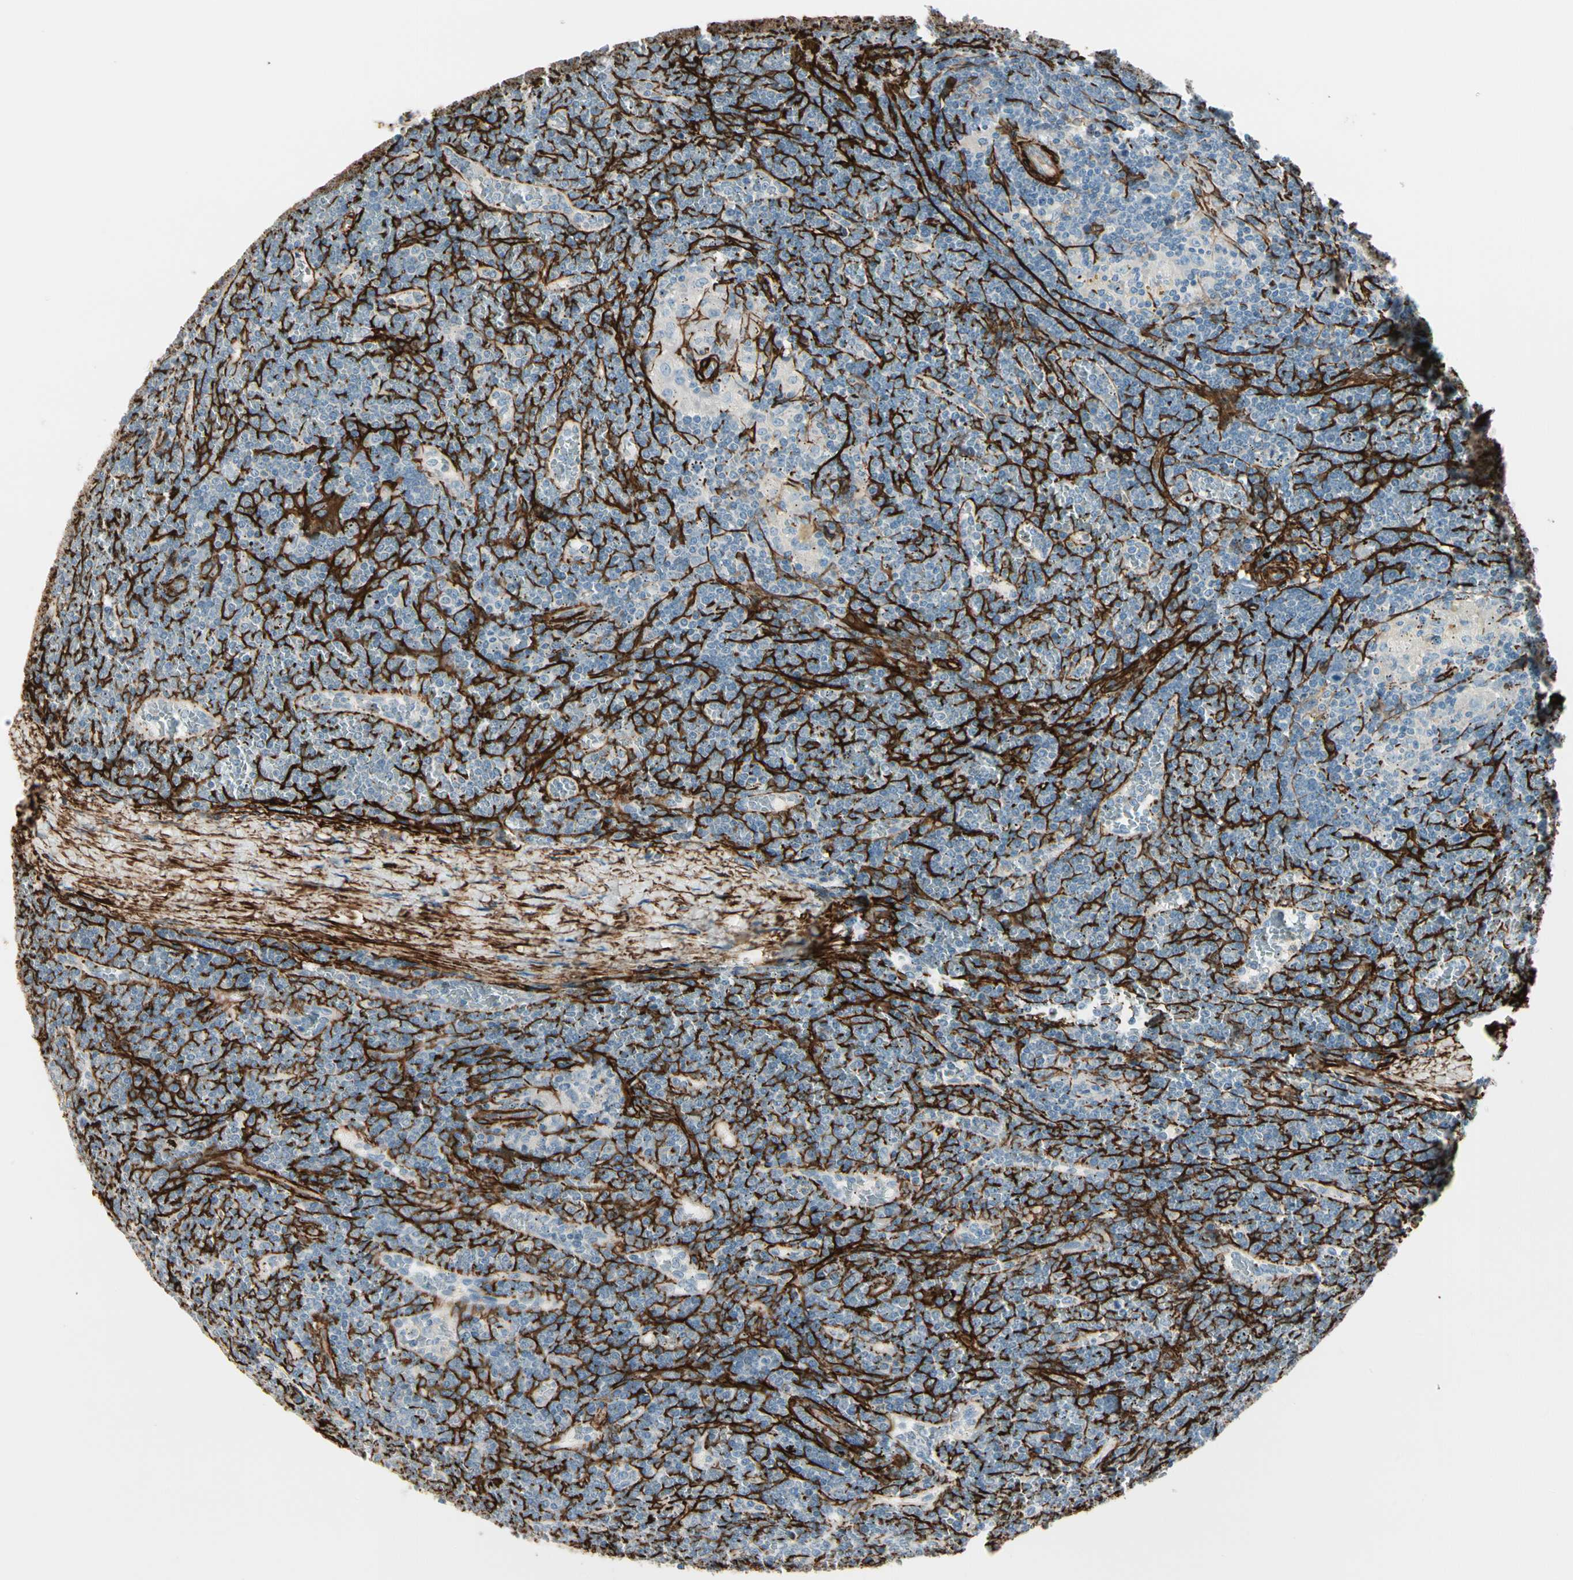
{"staining": {"intensity": "negative", "quantity": "none", "location": "none"}, "tissue": "lymphoma", "cell_type": "Tumor cells", "image_type": "cancer", "snomed": [{"axis": "morphology", "description": "Malignant lymphoma, non-Hodgkin's type, Low grade"}, {"axis": "topography", "description": "Spleen"}], "caption": "An image of human malignant lymphoma, non-Hodgkin's type (low-grade) is negative for staining in tumor cells.", "gene": "CALD1", "patient": {"sex": "female", "age": 19}}